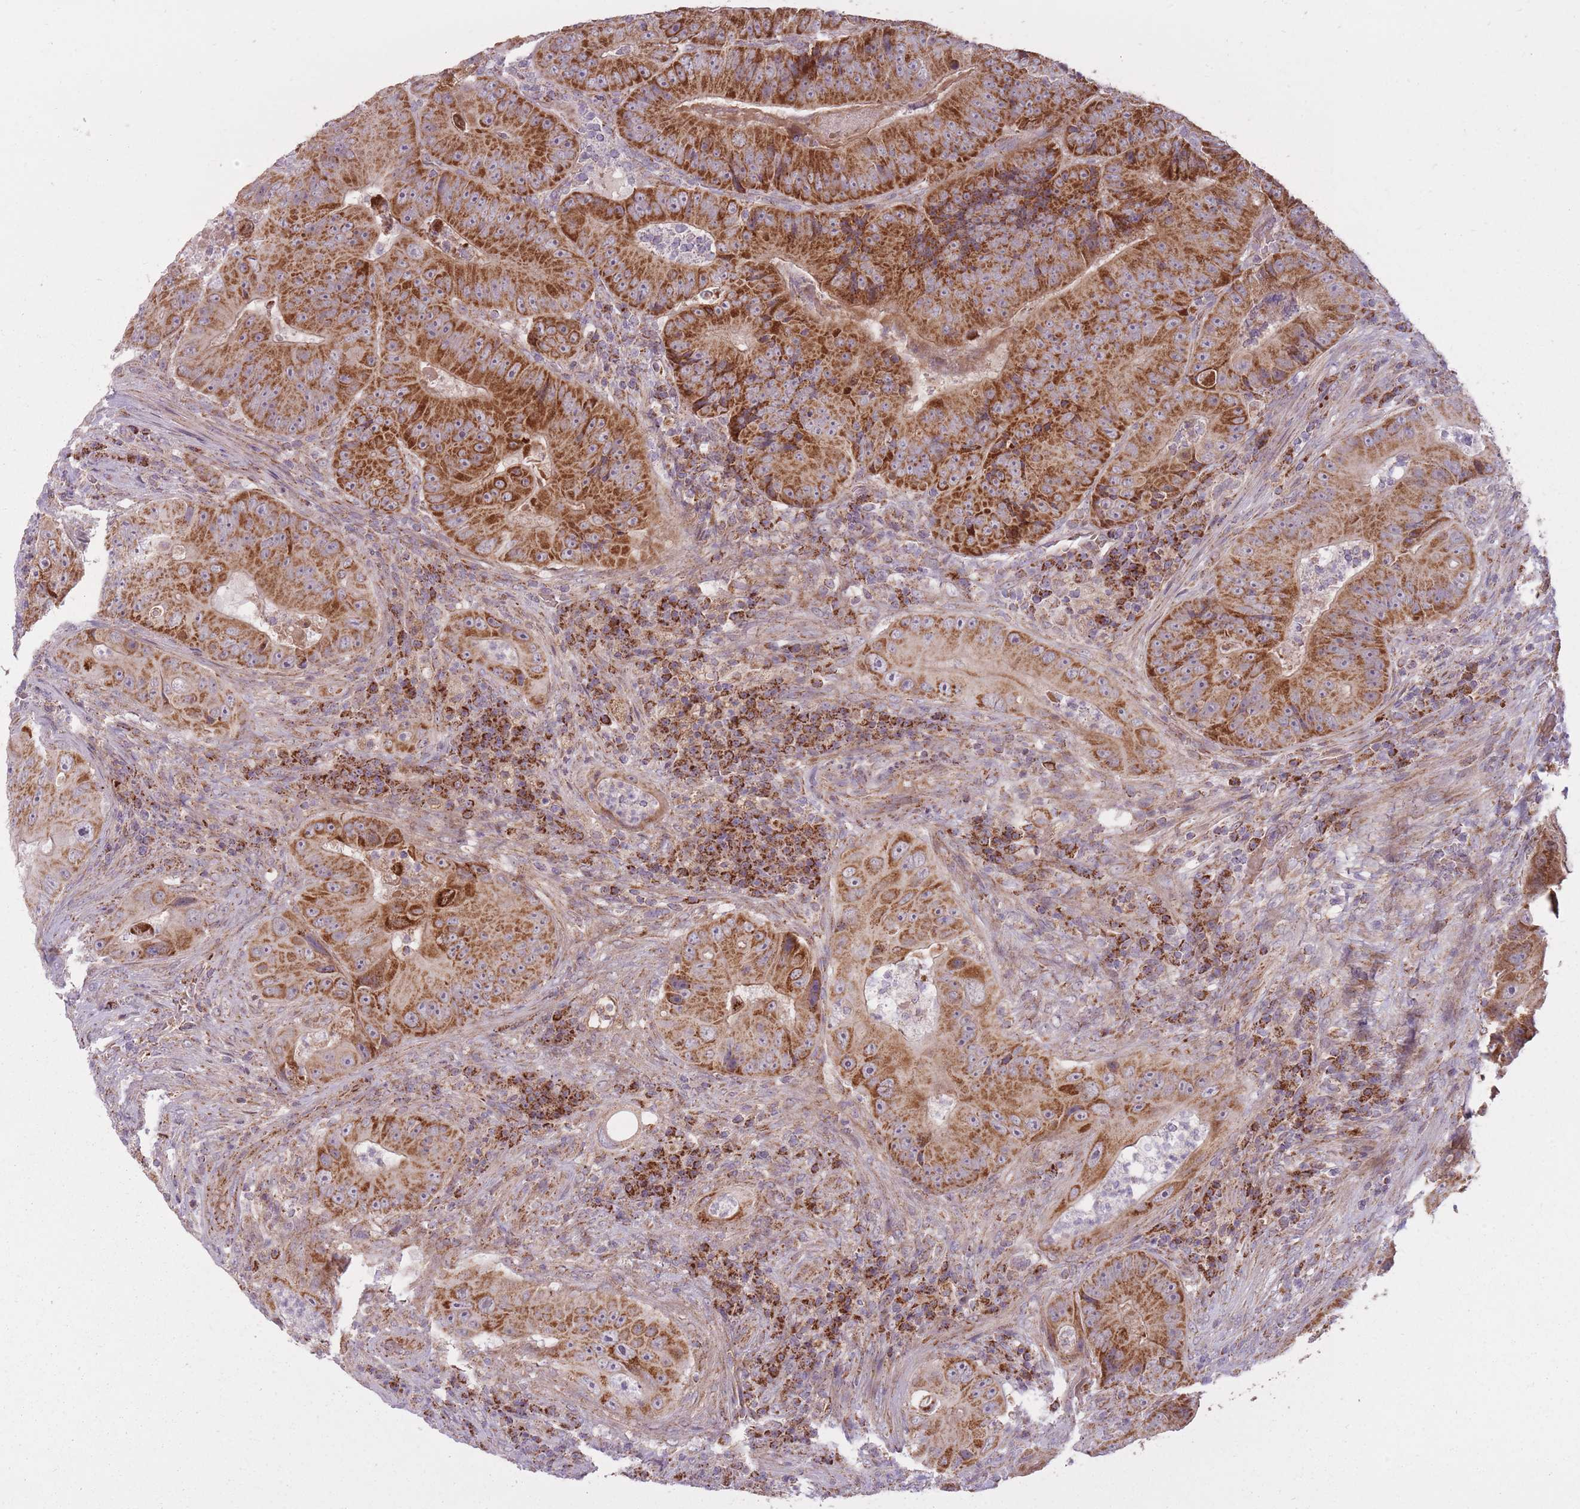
{"staining": {"intensity": "strong", "quantity": ">75%", "location": "cytoplasmic/membranous"}, "tissue": "colorectal cancer", "cell_type": "Tumor cells", "image_type": "cancer", "snomed": [{"axis": "morphology", "description": "Adenocarcinoma, NOS"}, {"axis": "topography", "description": "Colon"}], "caption": "Protein staining of colorectal cancer (adenocarcinoma) tissue exhibits strong cytoplasmic/membranous expression in approximately >75% of tumor cells.", "gene": "LIN7C", "patient": {"sex": "female", "age": 86}}